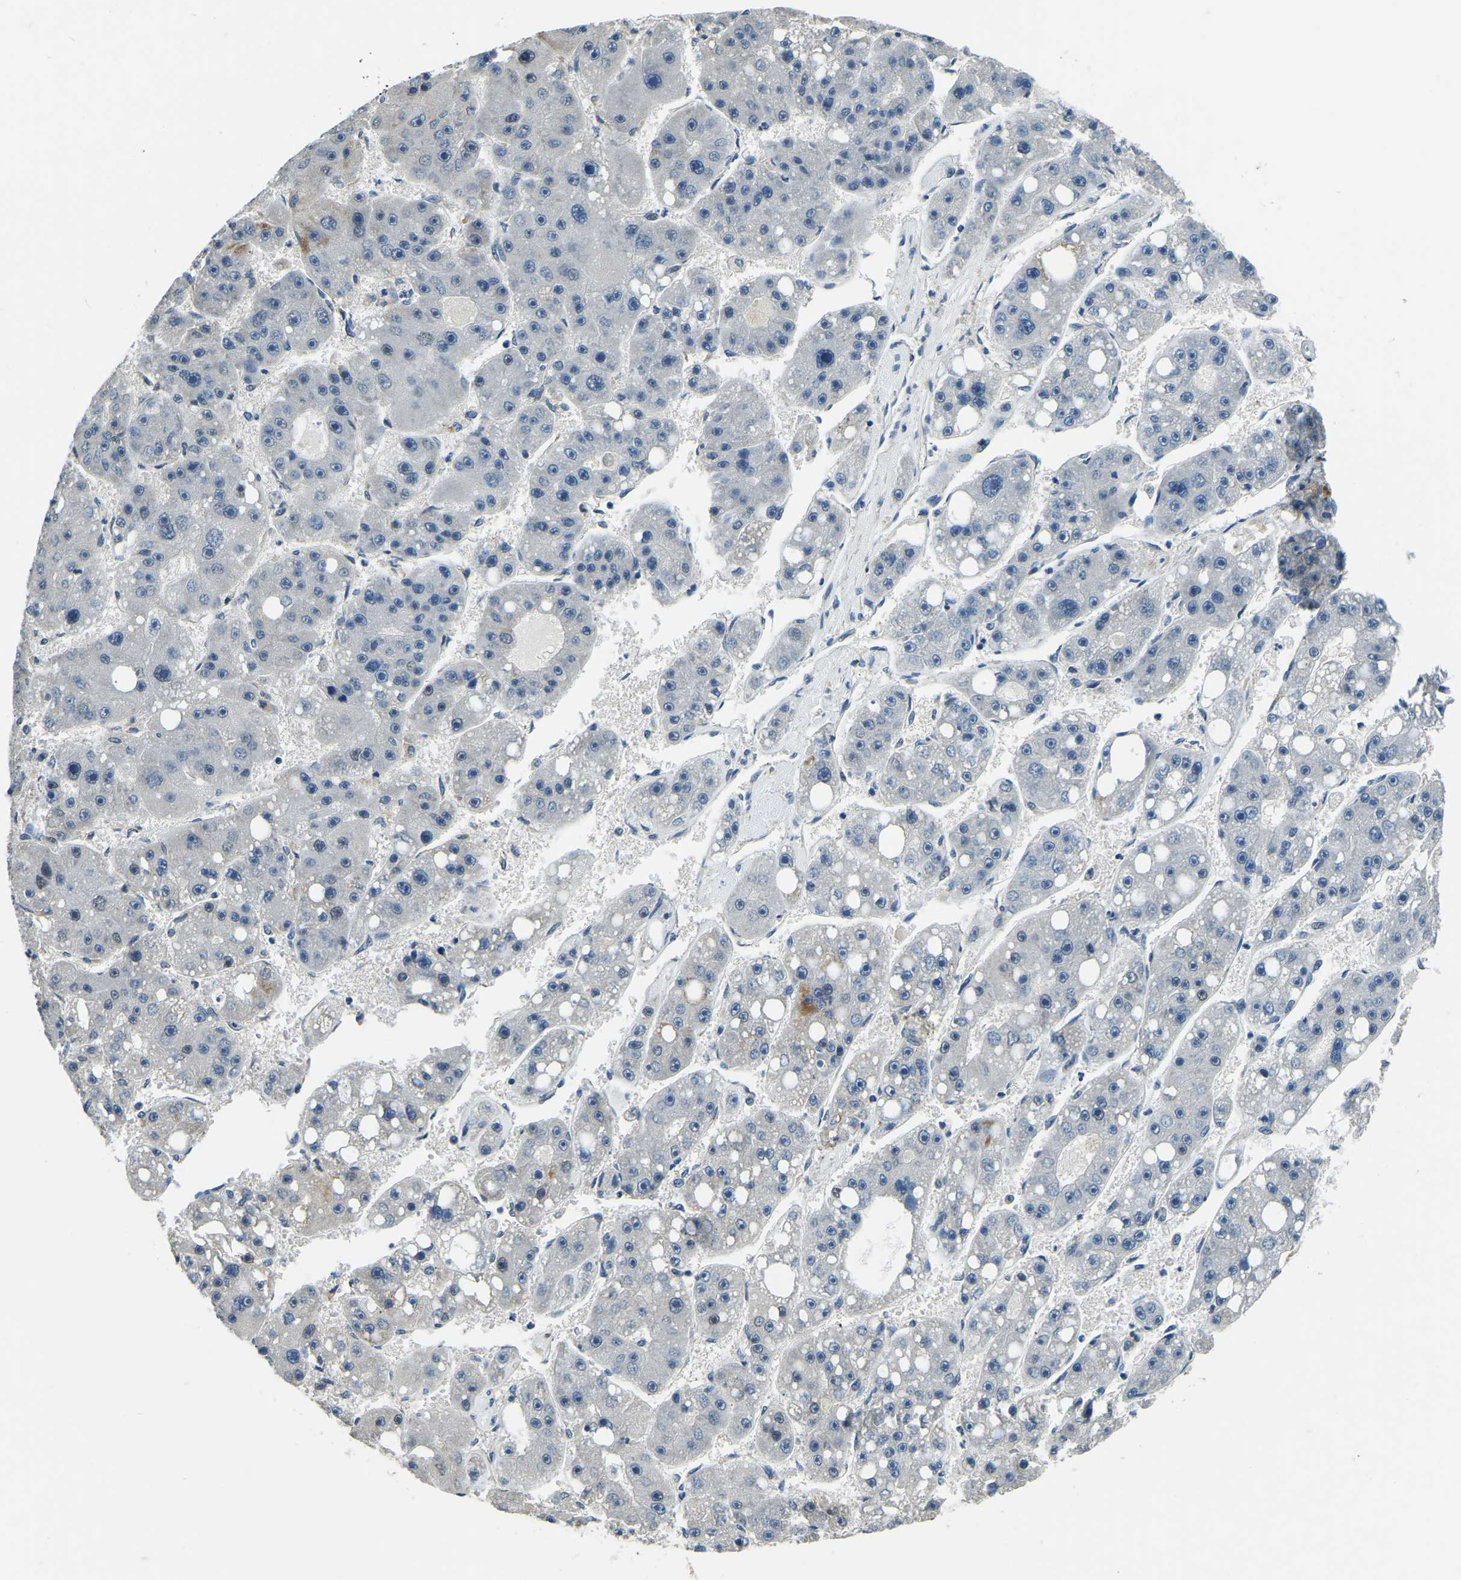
{"staining": {"intensity": "negative", "quantity": "none", "location": "none"}, "tissue": "liver cancer", "cell_type": "Tumor cells", "image_type": "cancer", "snomed": [{"axis": "morphology", "description": "Carcinoma, Hepatocellular, NOS"}, {"axis": "topography", "description": "Liver"}], "caption": "Immunohistochemistry (IHC) histopathology image of liver cancer stained for a protein (brown), which reveals no expression in tumor cells. Nuclei are stained in blue.", "gene": "ING2", "patient": {"sex": "female", "age": 61}}